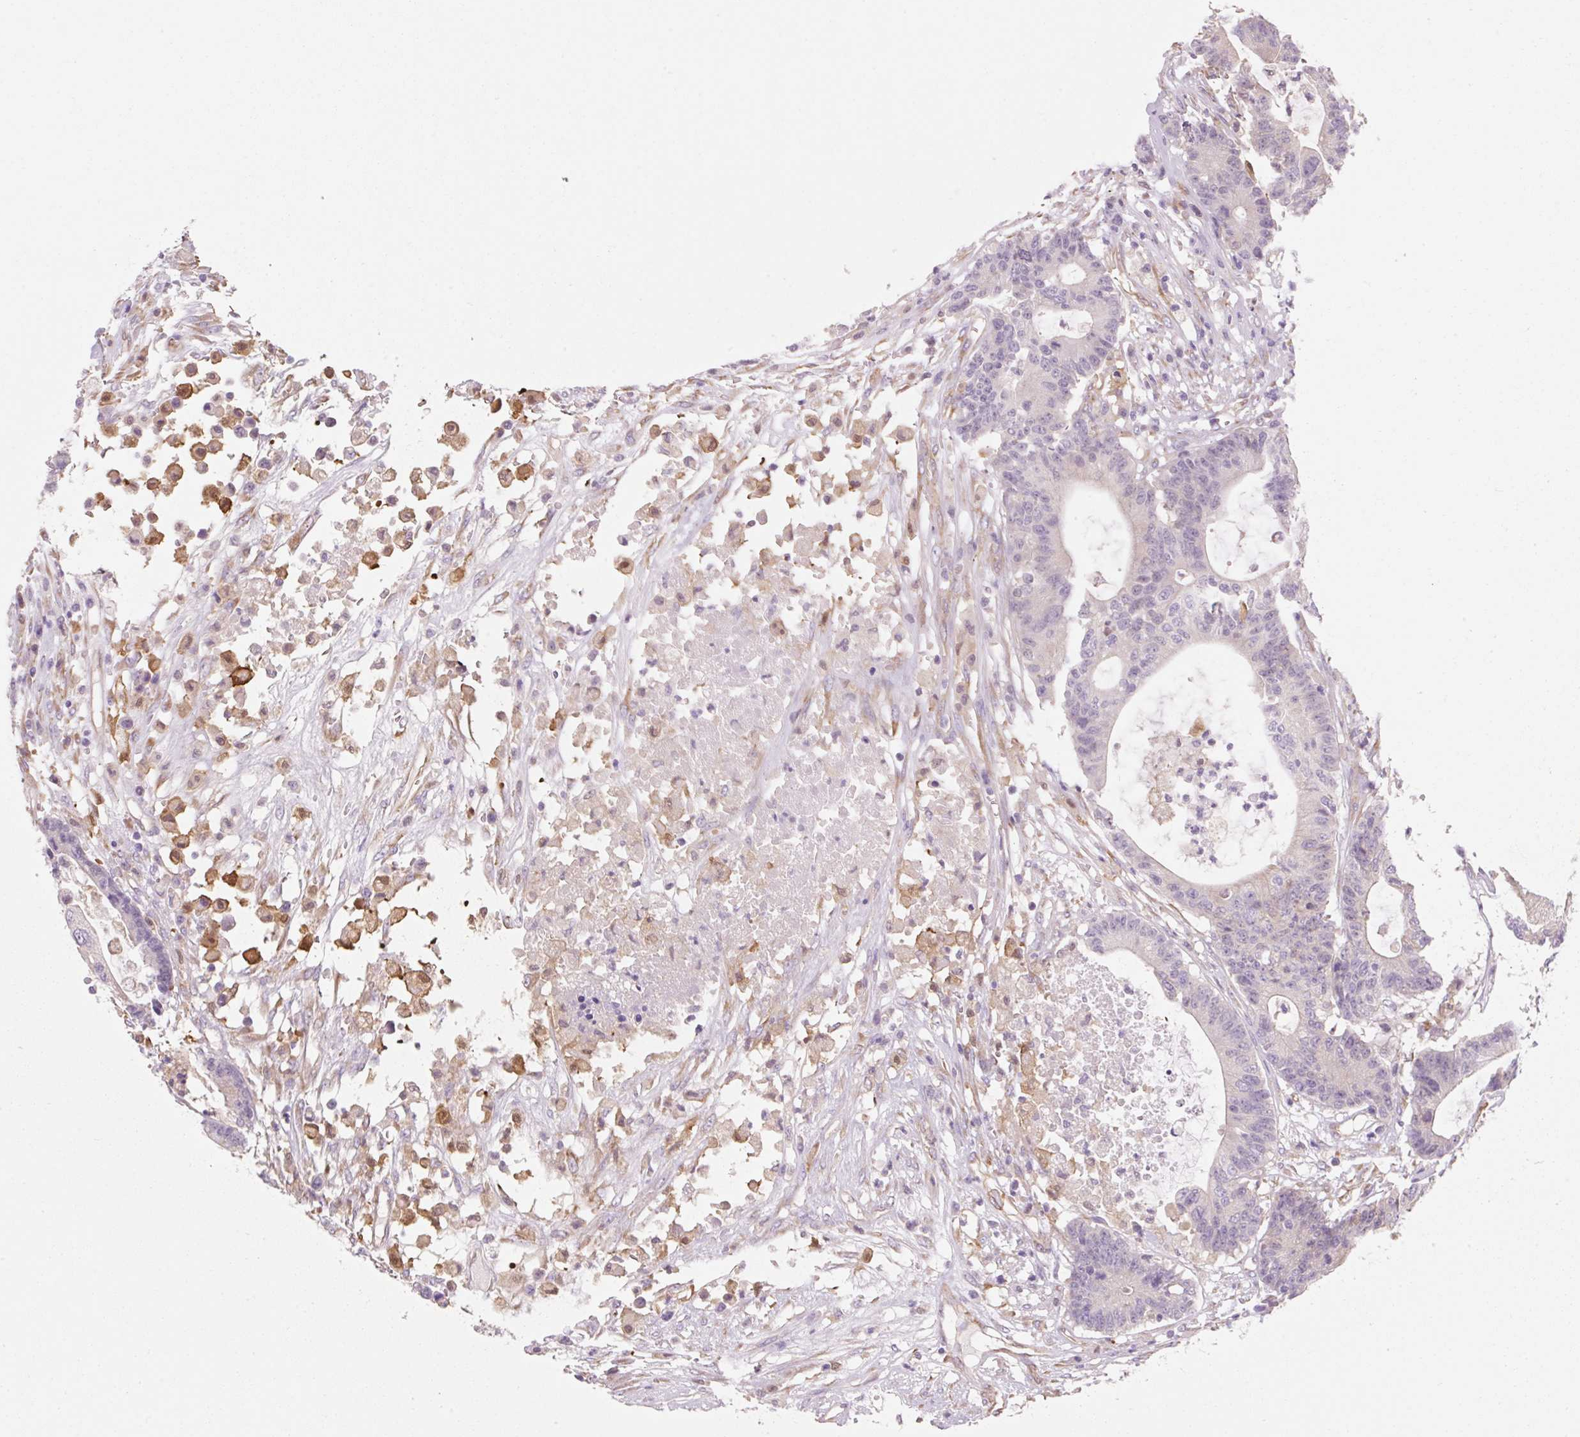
{"staining": {"intensity": "negative", "quantity": "none", "location": "none"}, "tissue": "colorectal cancer", "cell_type": "Tumor cells", "image_type": "cancer", "snomed": [{"axis": "morphology", "description": "Adenocarcinoma, NOS"}, {"axis": "topography", "description": "Colon"}], "caption": "Human colorectal cancer stained for a protein using IHC shows no positivity in tumor cells.", "gene": "FABP5", "patient": {"sex": "female", "age": 84}}